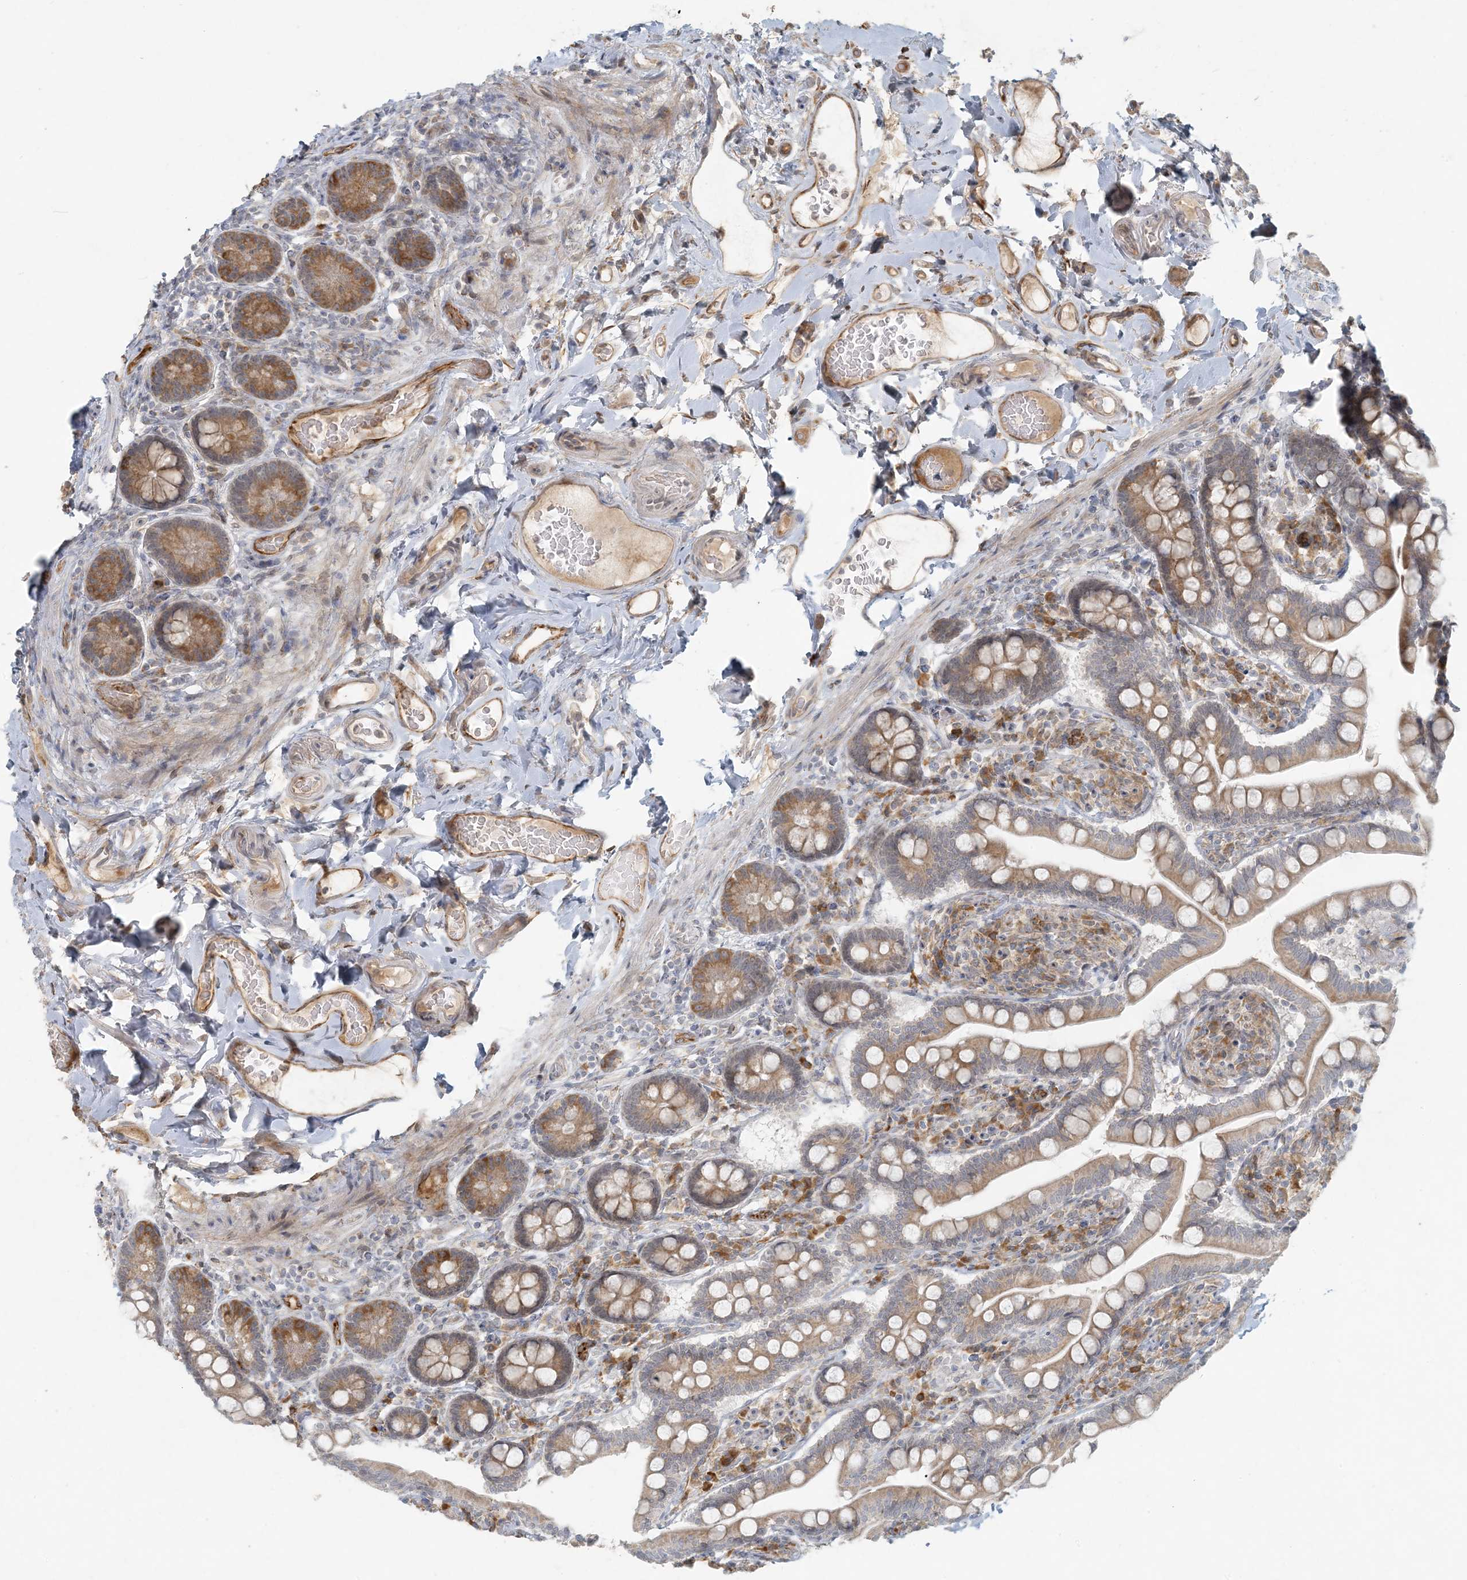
{"staining": {"intensity": "moderate", "quantity": ">75%", "location": "cytoplasmic/membranous"}, "tissue": "small intestine", "cell_type": "Glandular cells", "image_type": "normal", "snomed": [{"axis": "morphology", "description": "Normal tissue, NOS"}, {"axis": "topography", "description": "Small intestine"}], "caption": "About >75% of glandular cells in normal small intestine demonstrate moderate cytoplasmic/membranous protein staining as visualized by brown immunohistochemical staining.", "gene": "HACL1", "patient": {"sex": "female", "age": 64}}